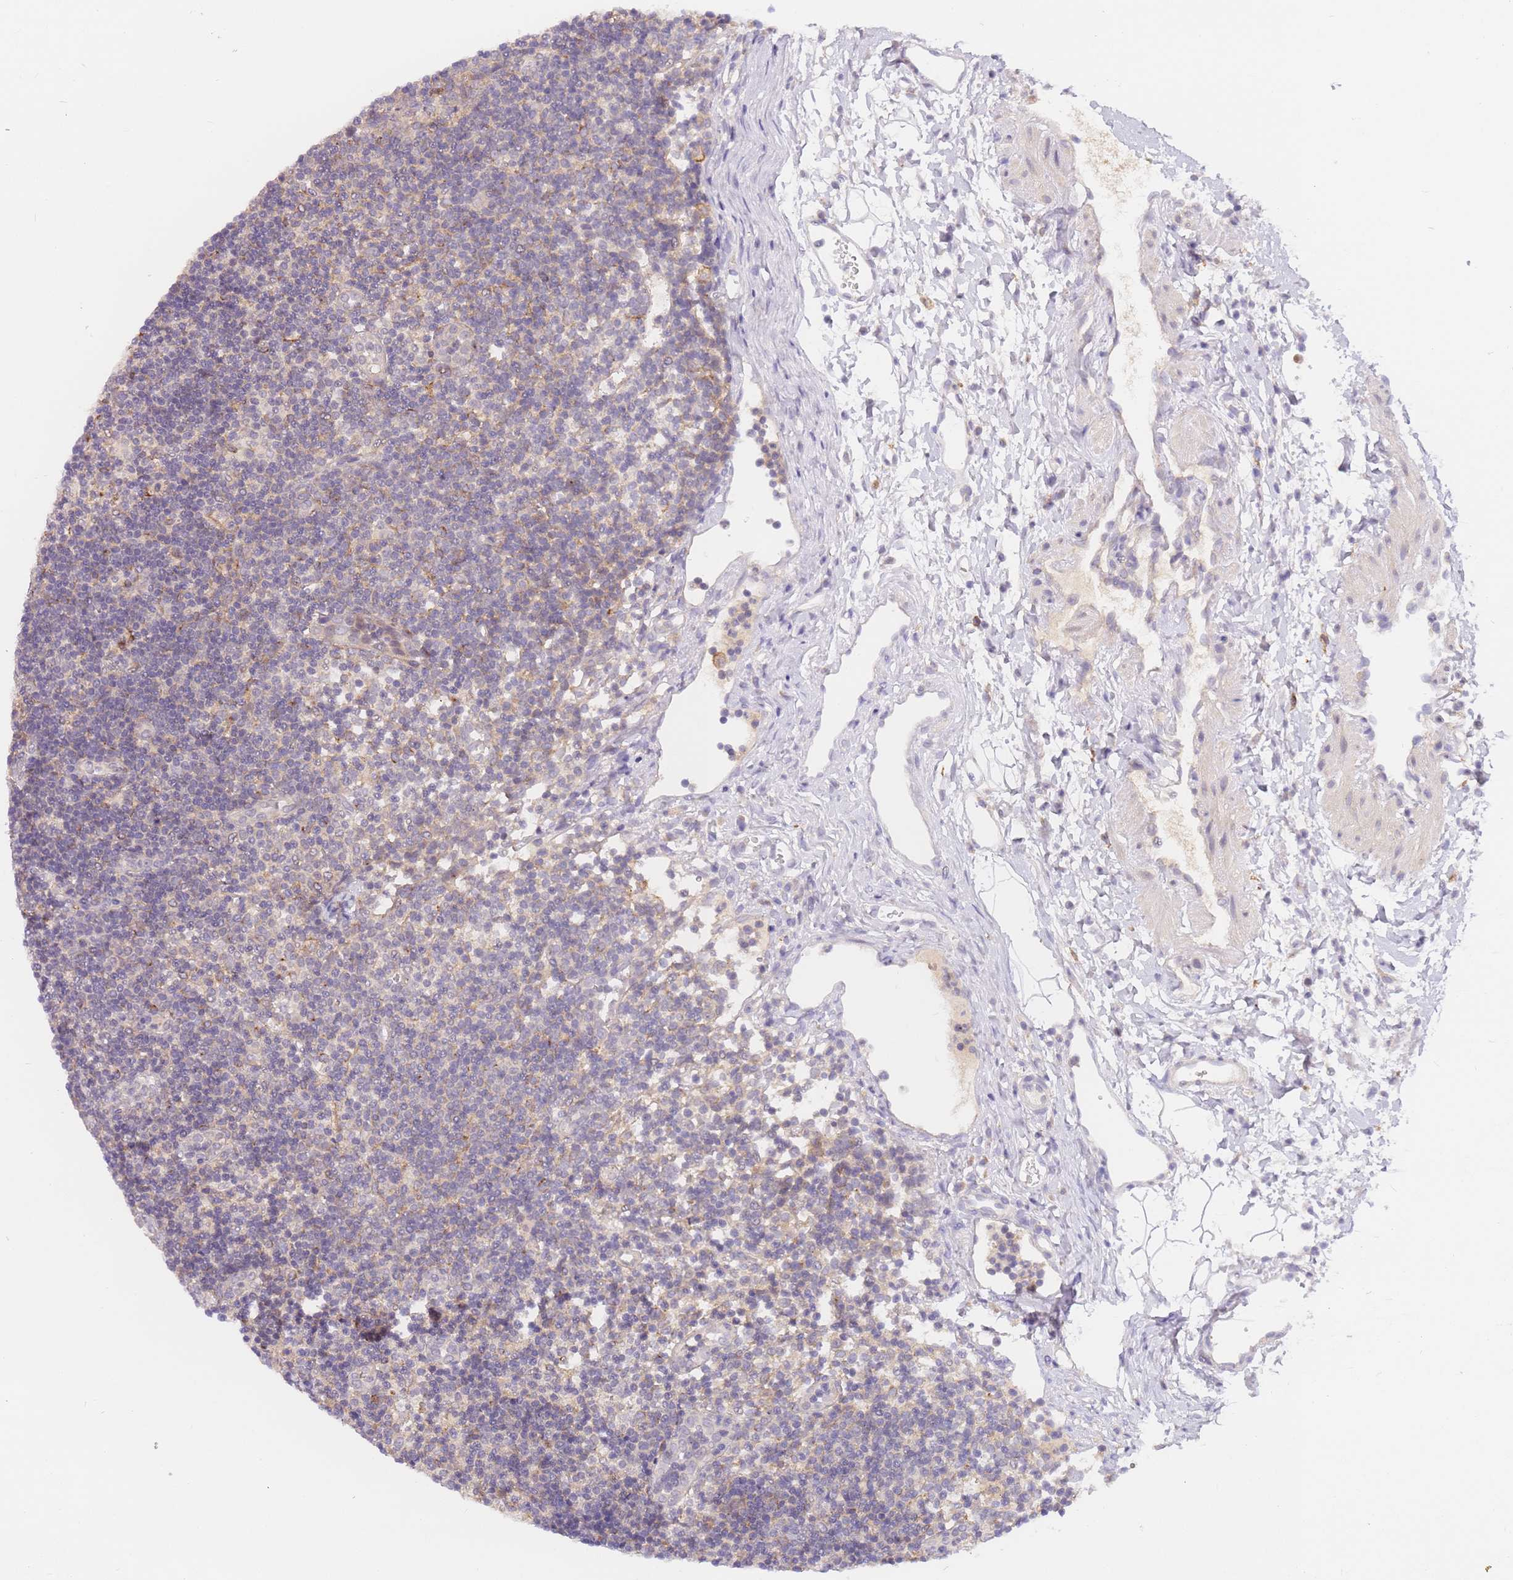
{"staining": {"intensity": "negative", "quantity": "none", "location": "none"}, "tissue": "lymph node", "cell_type": "Germinal center cells", "image_type": "normal", "snomed": [{"axis": "morphology", "description": "Normal tissue, NOS"}, {"axis": "topography", "description": "Lymph node"}], "caption": "A histopathology image of lymph node stained for a protein shows no brown staining in germinal center cells. (Stains: DAB immunohistochemistry with hematoxylin counter stain, Microscopy: brightfield microscopy at high magnification).", "gene": "ZNF577", "patient": {"sex": "female", "age": 37}}